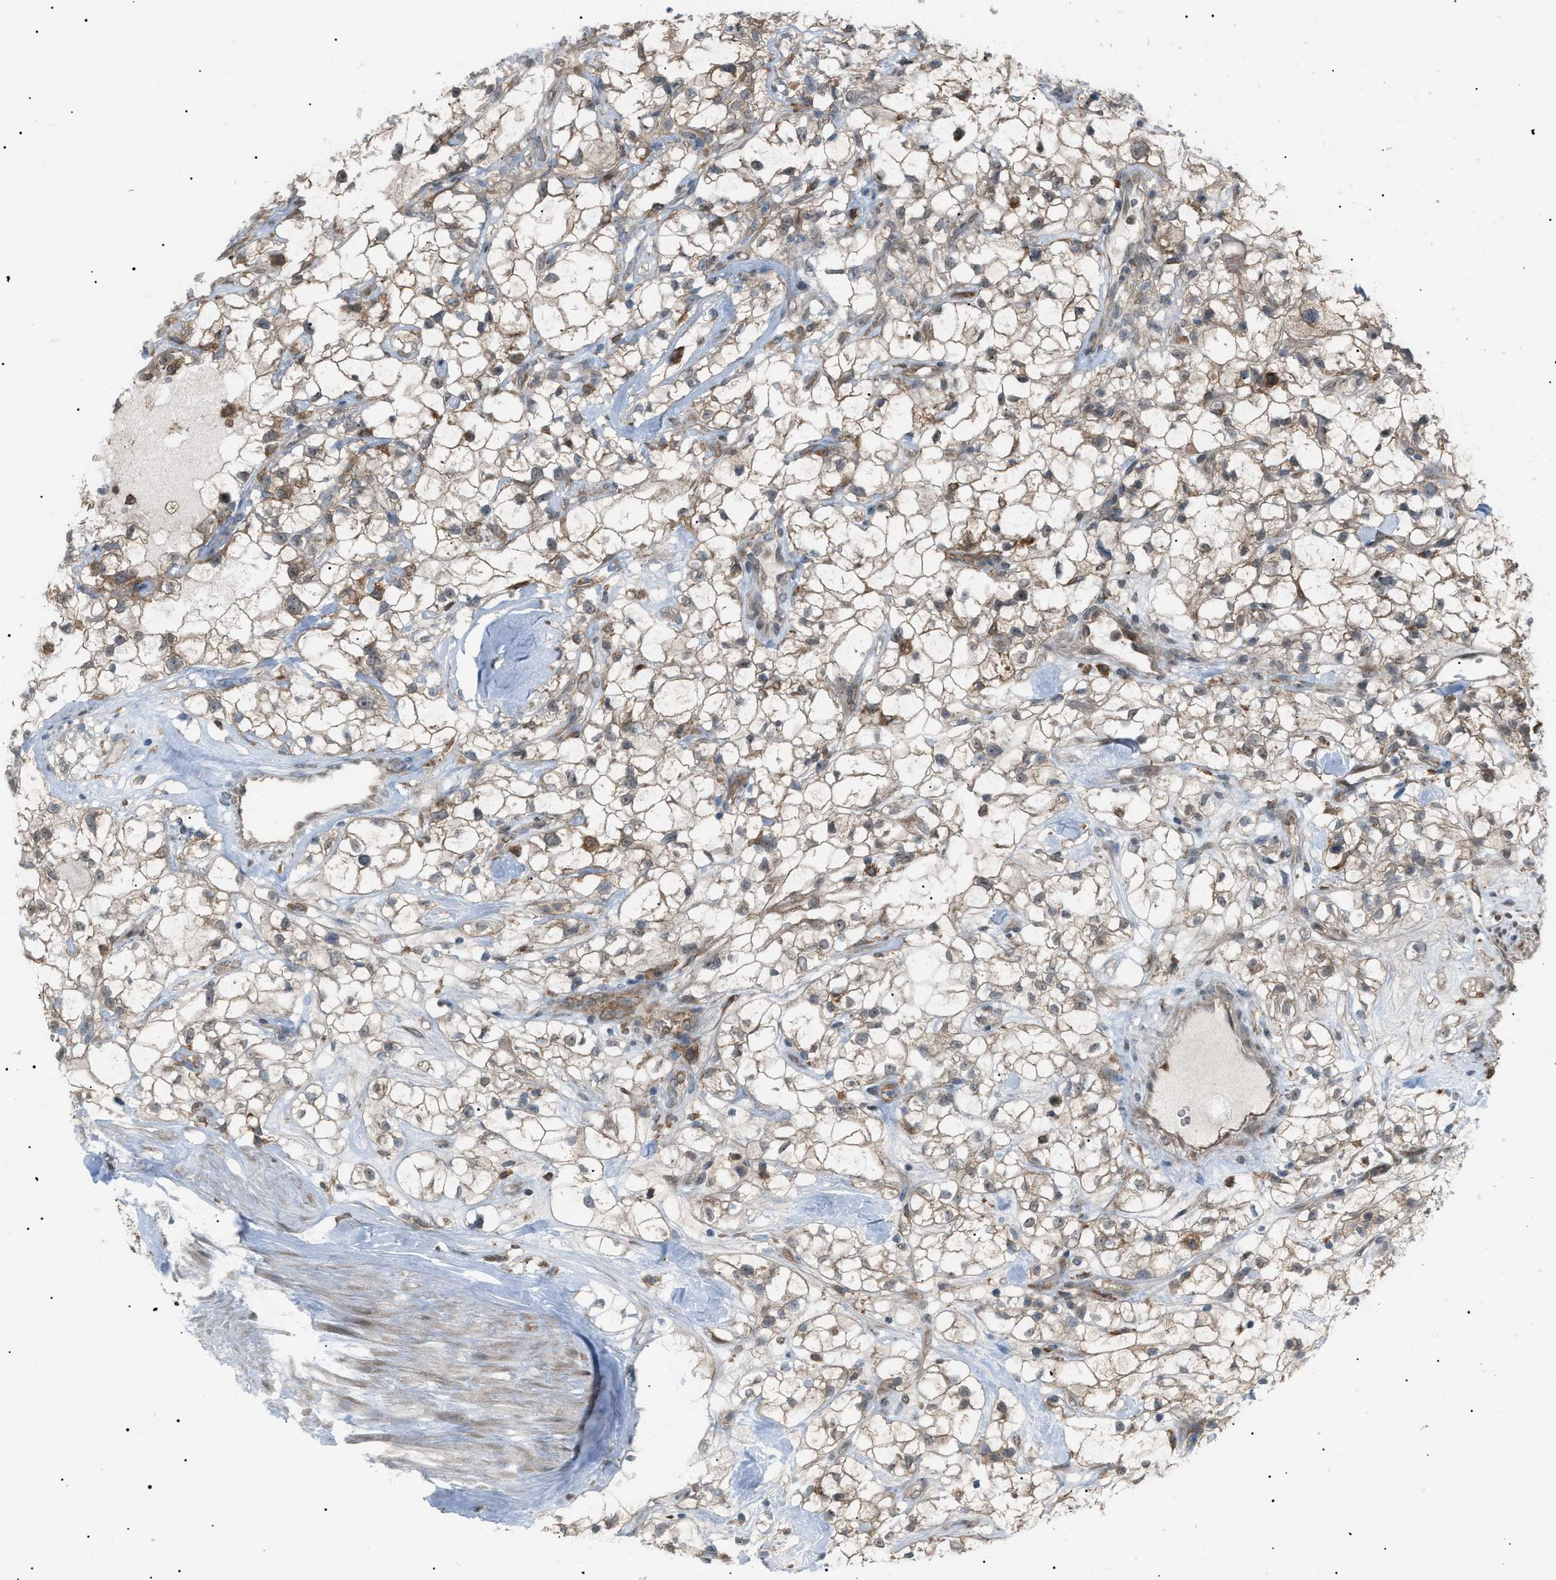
{"staining": {"intensity": "moderate", "quantity": "25%-75%", "location": "cytoplasmic/membranous"}, "tissue": "renal cancer", "cell_type": "Tumor cells", "image_type": "cancer", "snomed": [{"axis": "morphology", "description": "Adenocarcinoma, NOS"}, {"axis": "topography", "description": "Kidney"}], "caption": "Immunohistochemical staining of human renal cancer reveals moderate cytoplasmic/membranous protein staining in approximately 25%-75% of tumor cells.", "gene": "LPIN2", "patient": {"sex": "female", "age": 60}}